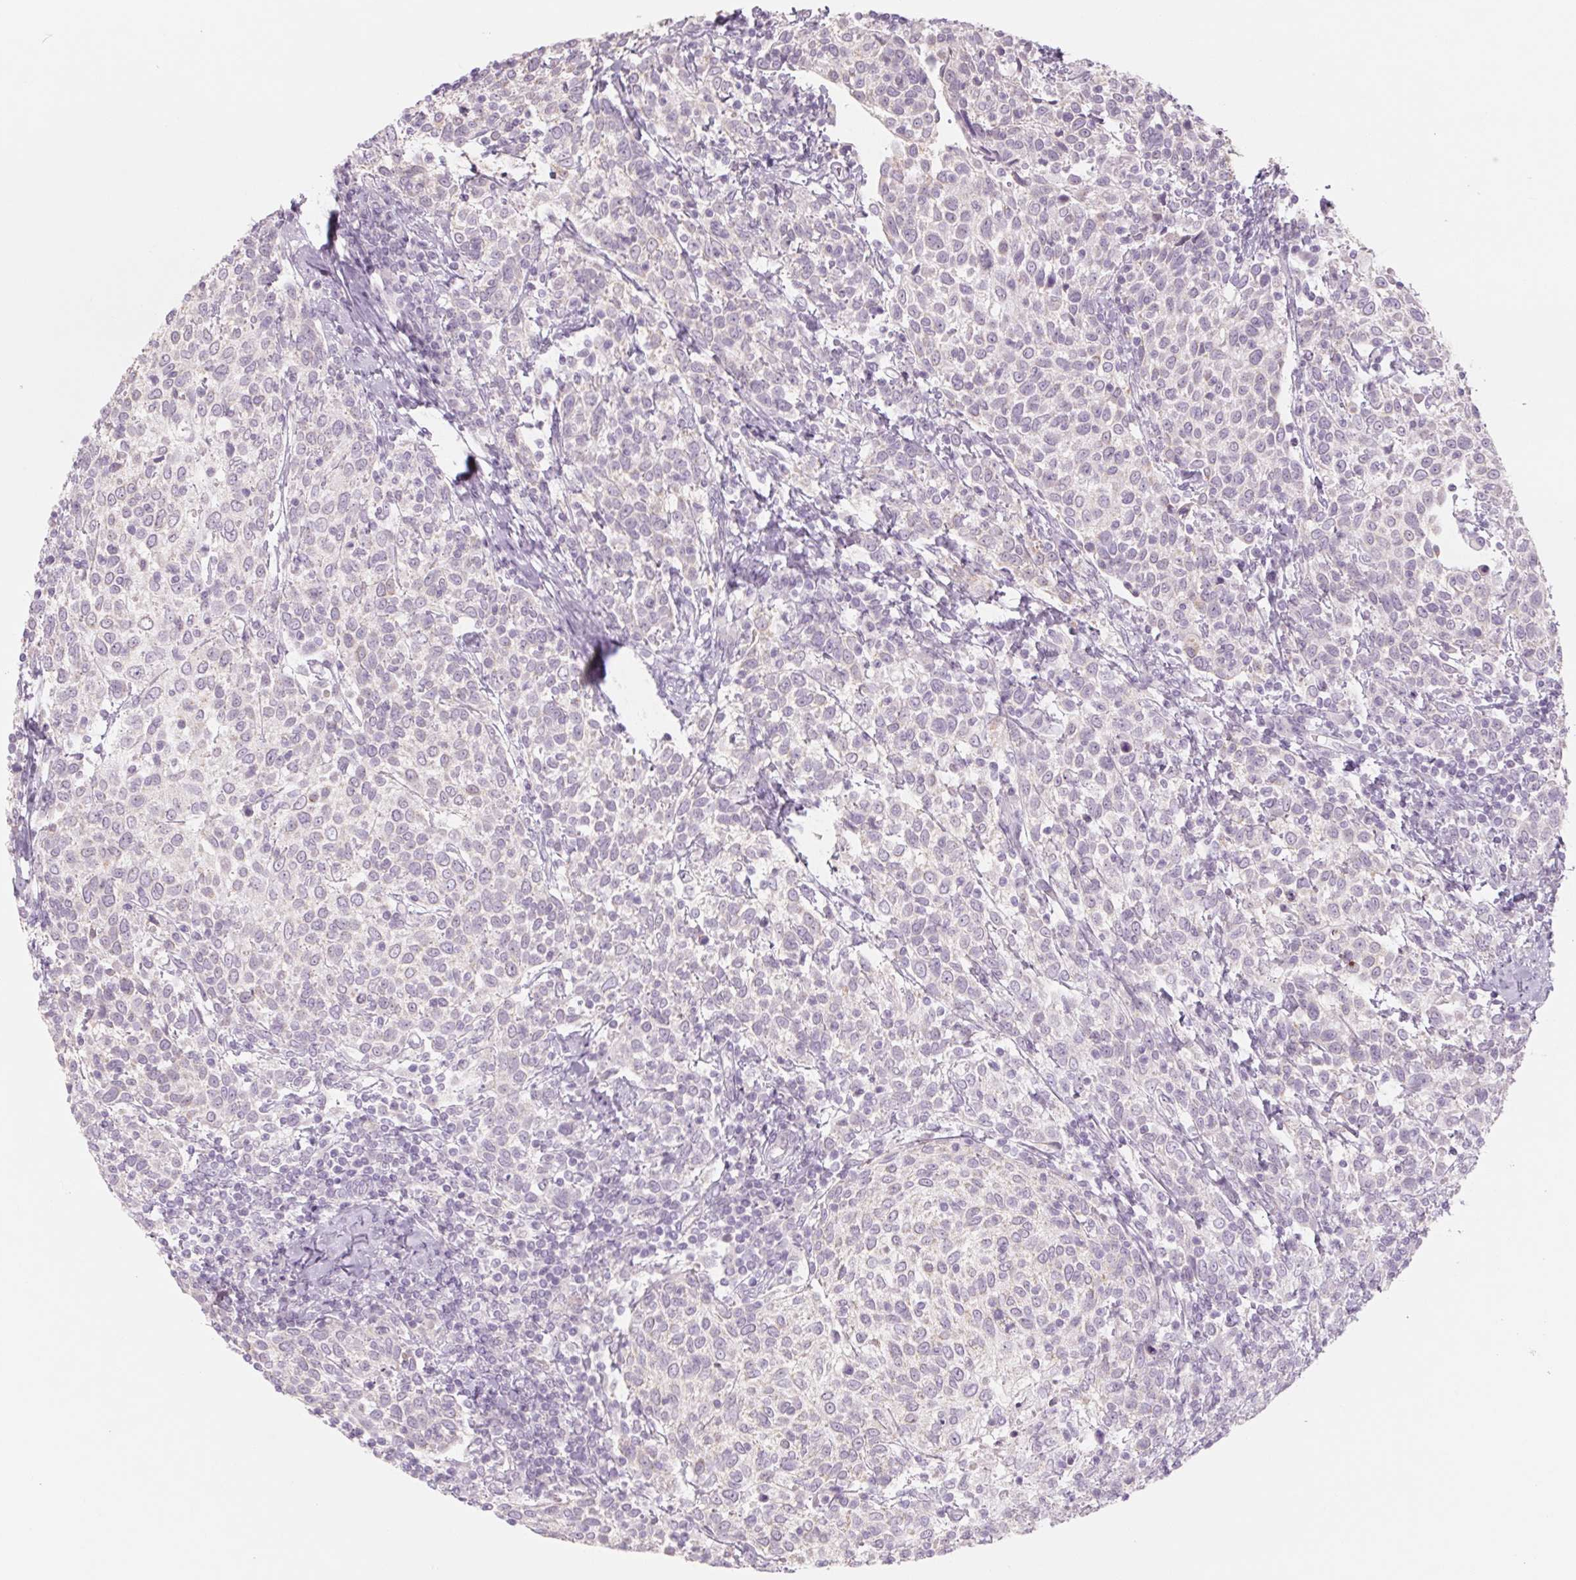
{"staining": {"intensity": "negative", "quantity": "none", "location": "none"}, "tissue": "cervical cancer", "cell_type": "Tumor cells", "image_type": "cancer", "snomed": [{"axis": "morphology", "description": "Squamous cell carcinoma, NOS"}, {"axis": "topography", "description": "Cervix"}], "caption": "Cervical cancer (squamous cell carcinoma) stained for a protein using IHC shows no positivity tumor cells.", "gene": "POU1F1", "patient": {"sex": "female", "age": 61}}